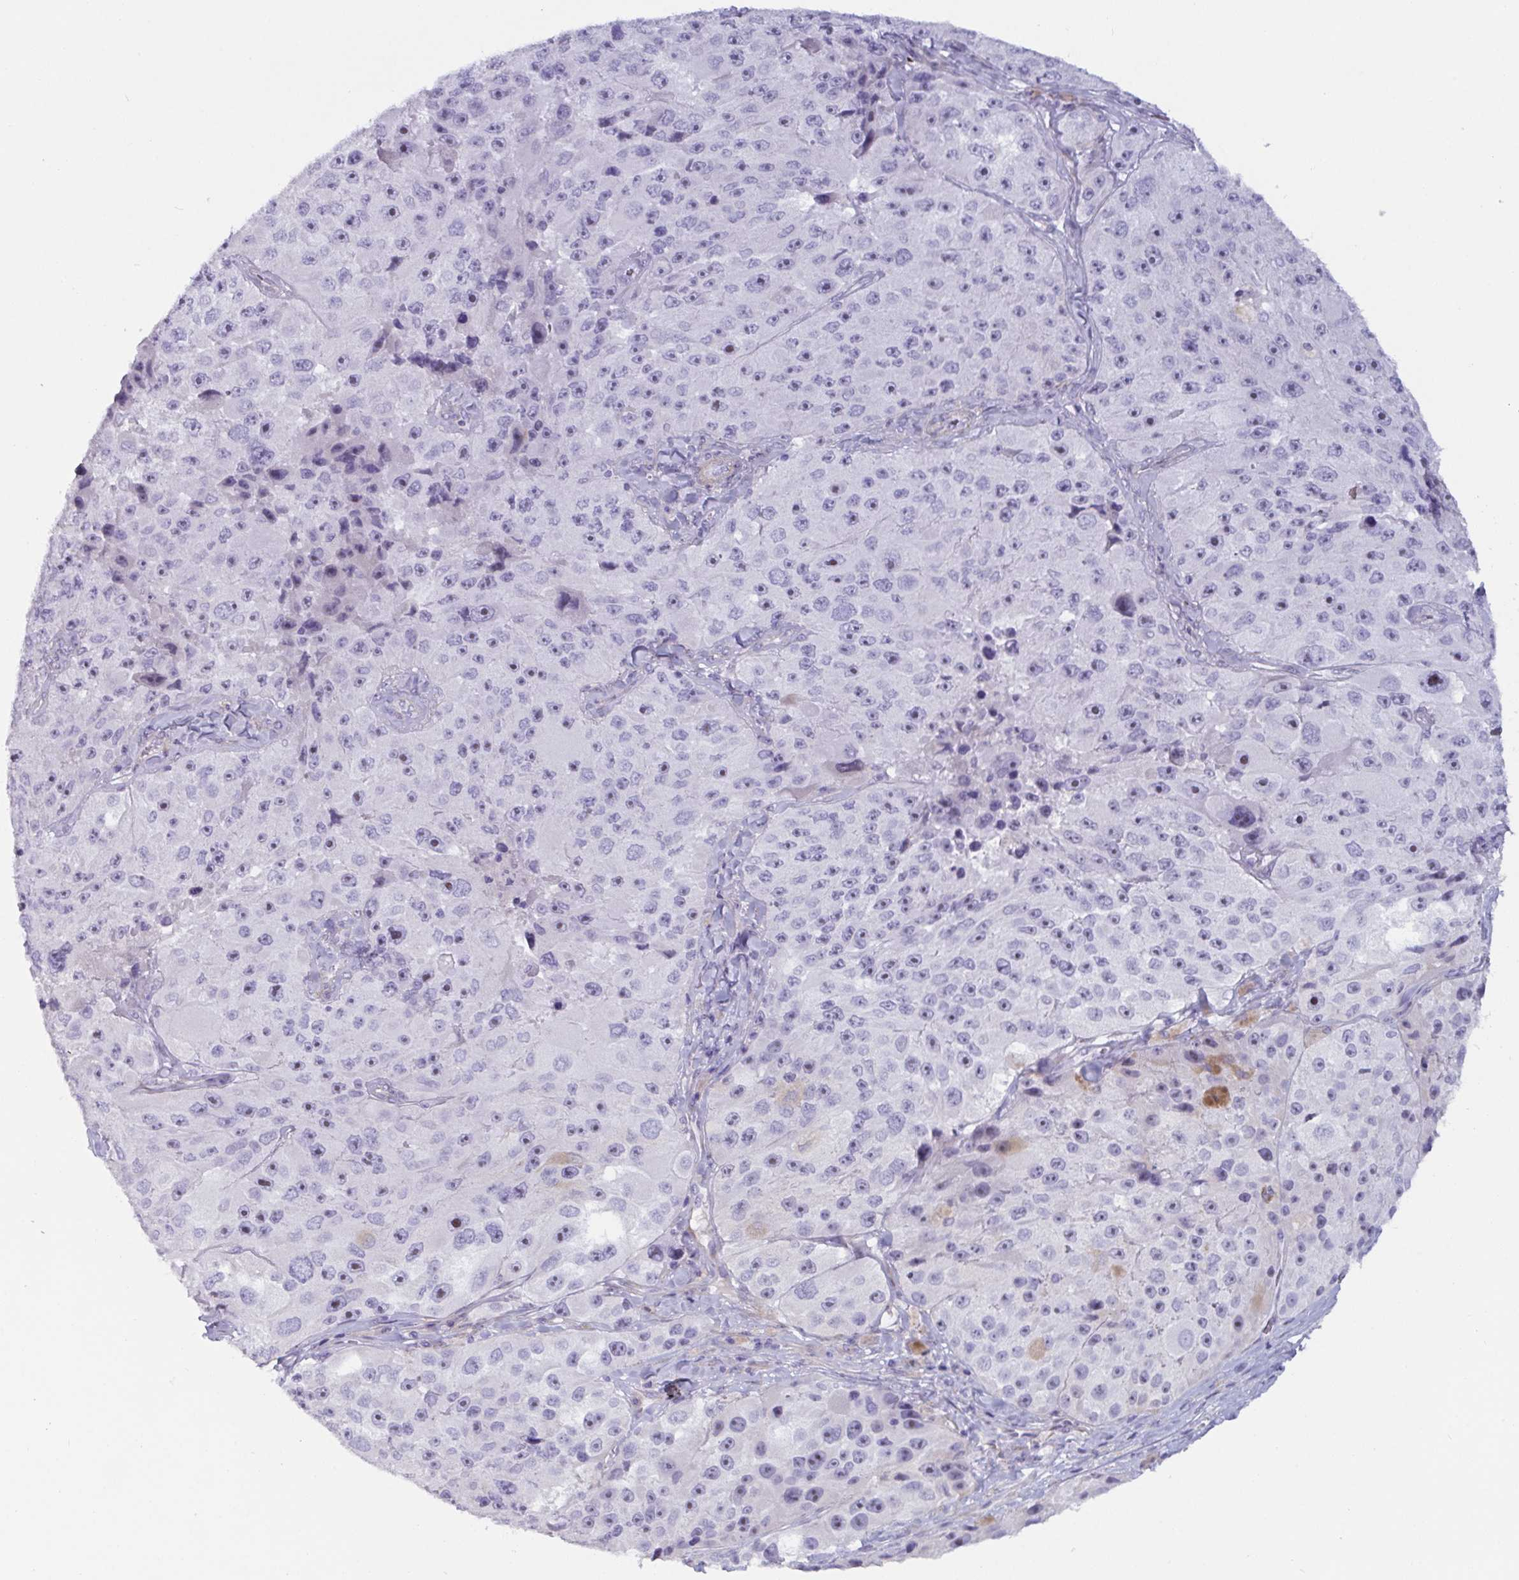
{"staining": {"intensity": "negative", "quantity": "none", "location": "none"}, "tissue": "melanoma", "cell_type": "Tumor cells", "image_type": "cancer", "snomed": [{"axis": "morphology", "description": "Malignant melanoma, Metastatic site"}, {"axis": "topography", "description": "Lymph node"}], "caption": "A photomicrograph of human malignant melanoma (metastatic site) is negative for staining in tumor cells.", "gene": "OR5P3", "patient": {"sex": "male", "age": 62}}